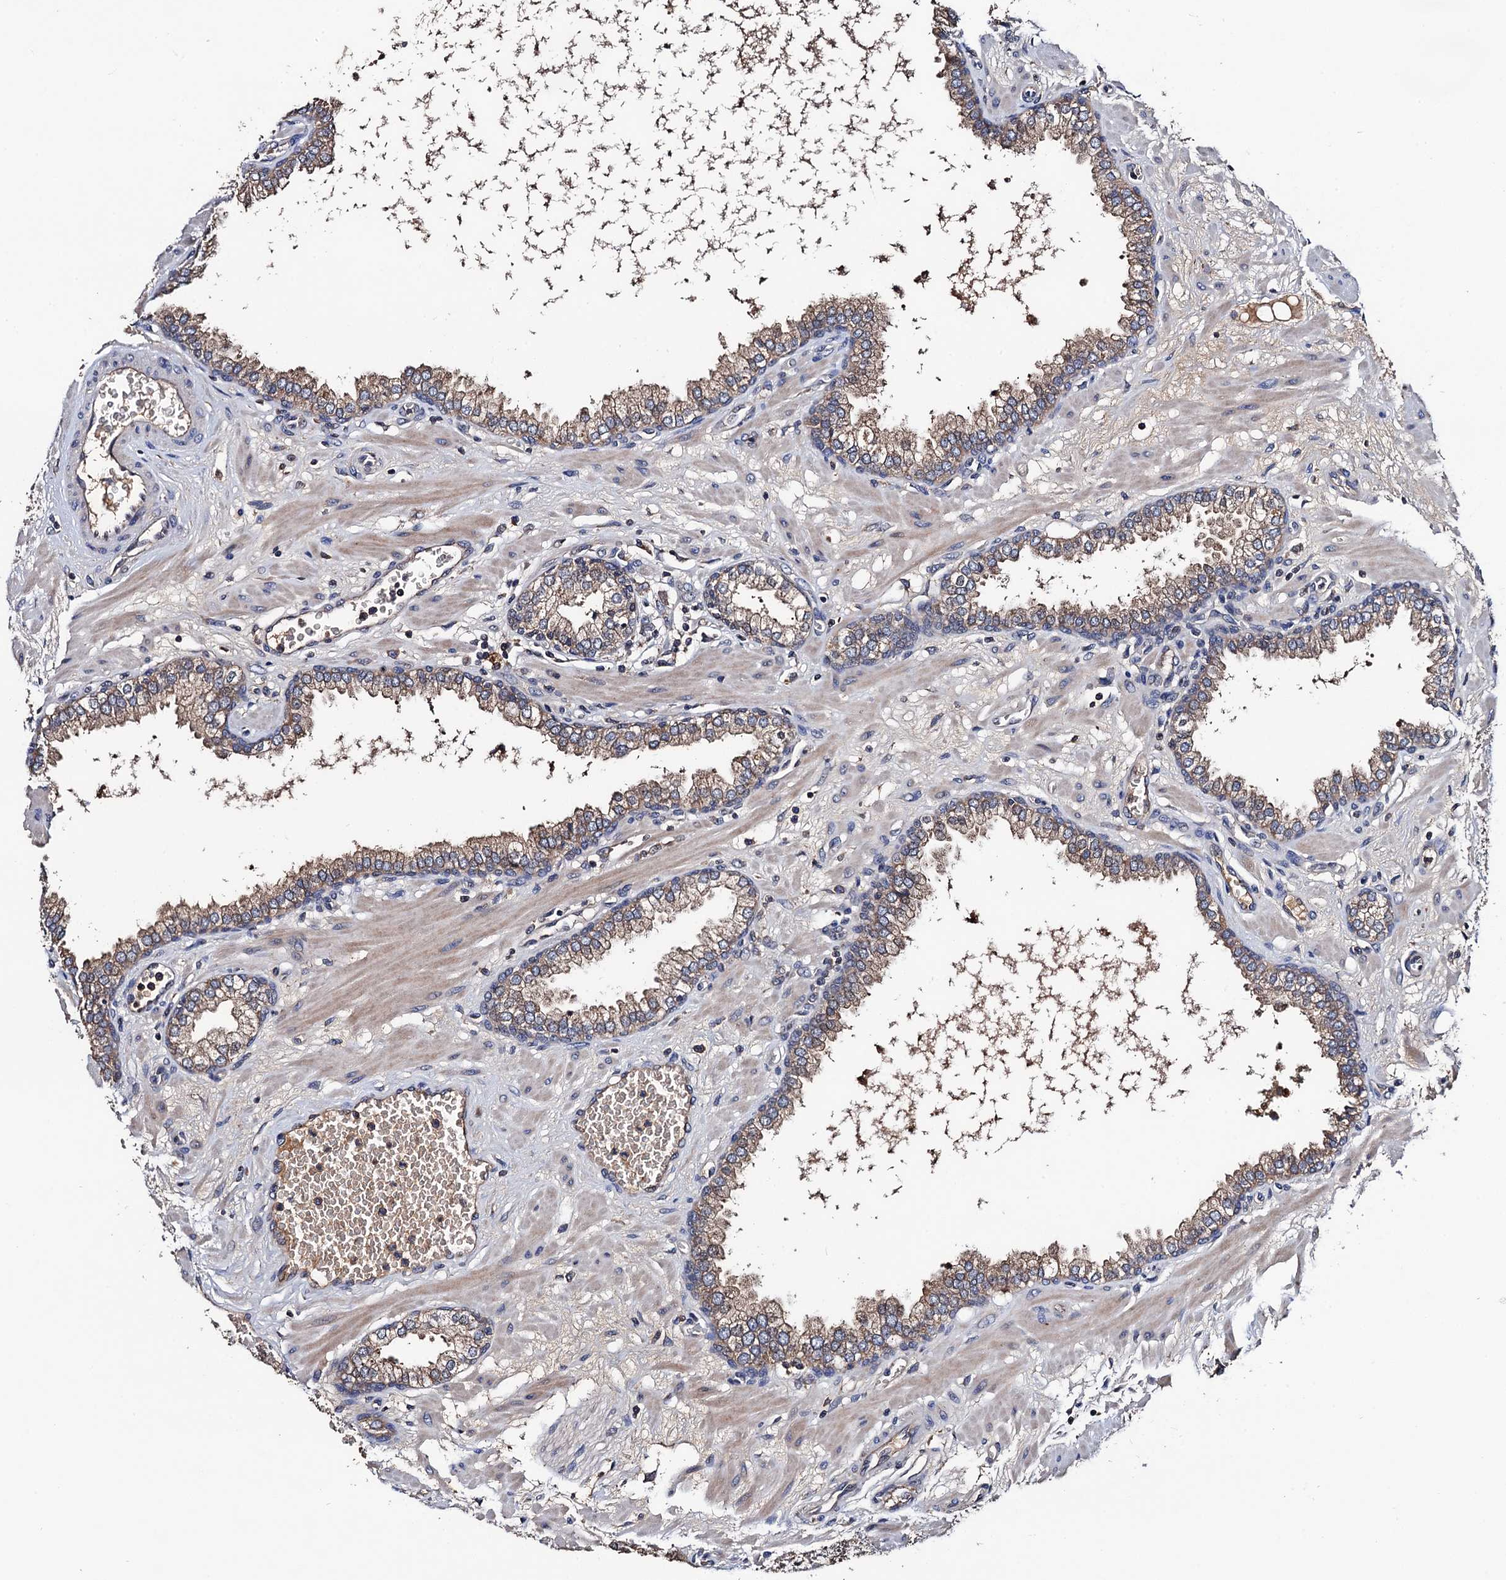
{"staining": {"intensity": "moderate", "quantity": ">75%", "location": "cytoplasmic/membranous"}, "tissue": "prostate", "cell_type": "Glandular cells", "image_type": "normal", "snomed": [{"axis": "morphology", "description": "Normal tissue, NOS"}, {"axis": "morphology", "description": "Urothelial carcinoma, Low grade"}, {"axis": "topography", "description": "Urinary bladder"}, {"axis": "topography", "description": "Prostate"}], "caption": "Immunohistochemical staining of unremarkable human prostate exhibits moderate cytoplasmic/membranous protein positivity in approximately >75% of glandular cells.", "gene": "RGS11", "patient": {"sex": "male", "age": 60}}